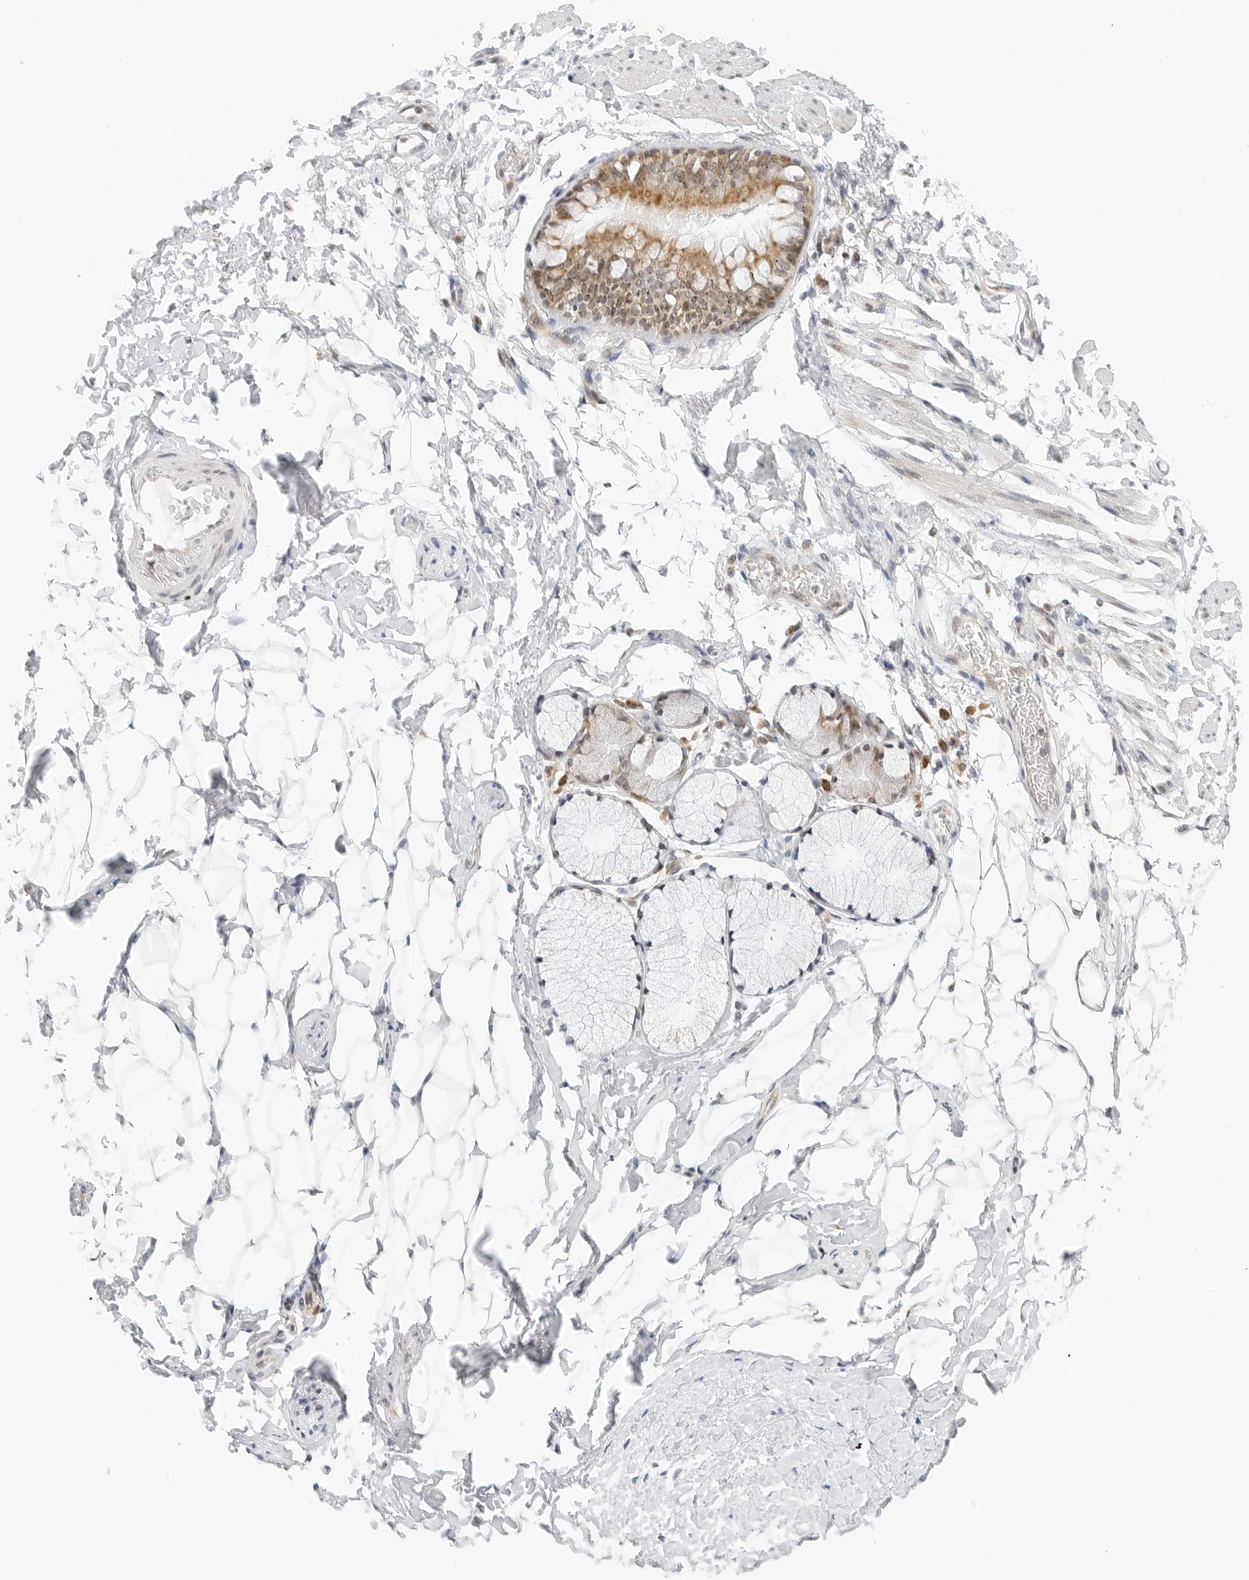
{"staining": {"intensity": "negative", "quantity": "none", "location": "none"}, "tissue": "adipose tissue", "cell_type": "Adipocytes", "image_type": "normal", "snomed": [{"axis": "morphology", "description": "Normal tissue, NOS"}, {"axis": "topography", "description": "Cartilage tissue"}, {"axis": "topography", "description": "Bronchus"}], "caption": "DAB (3,3'-diaminobenzidine) immunohistochemical staining of normal human adipose tissue displays no significant staining in adipocytes.", "gene": "RIMKLA", "patient": {"sex": "female", "age": 73}}